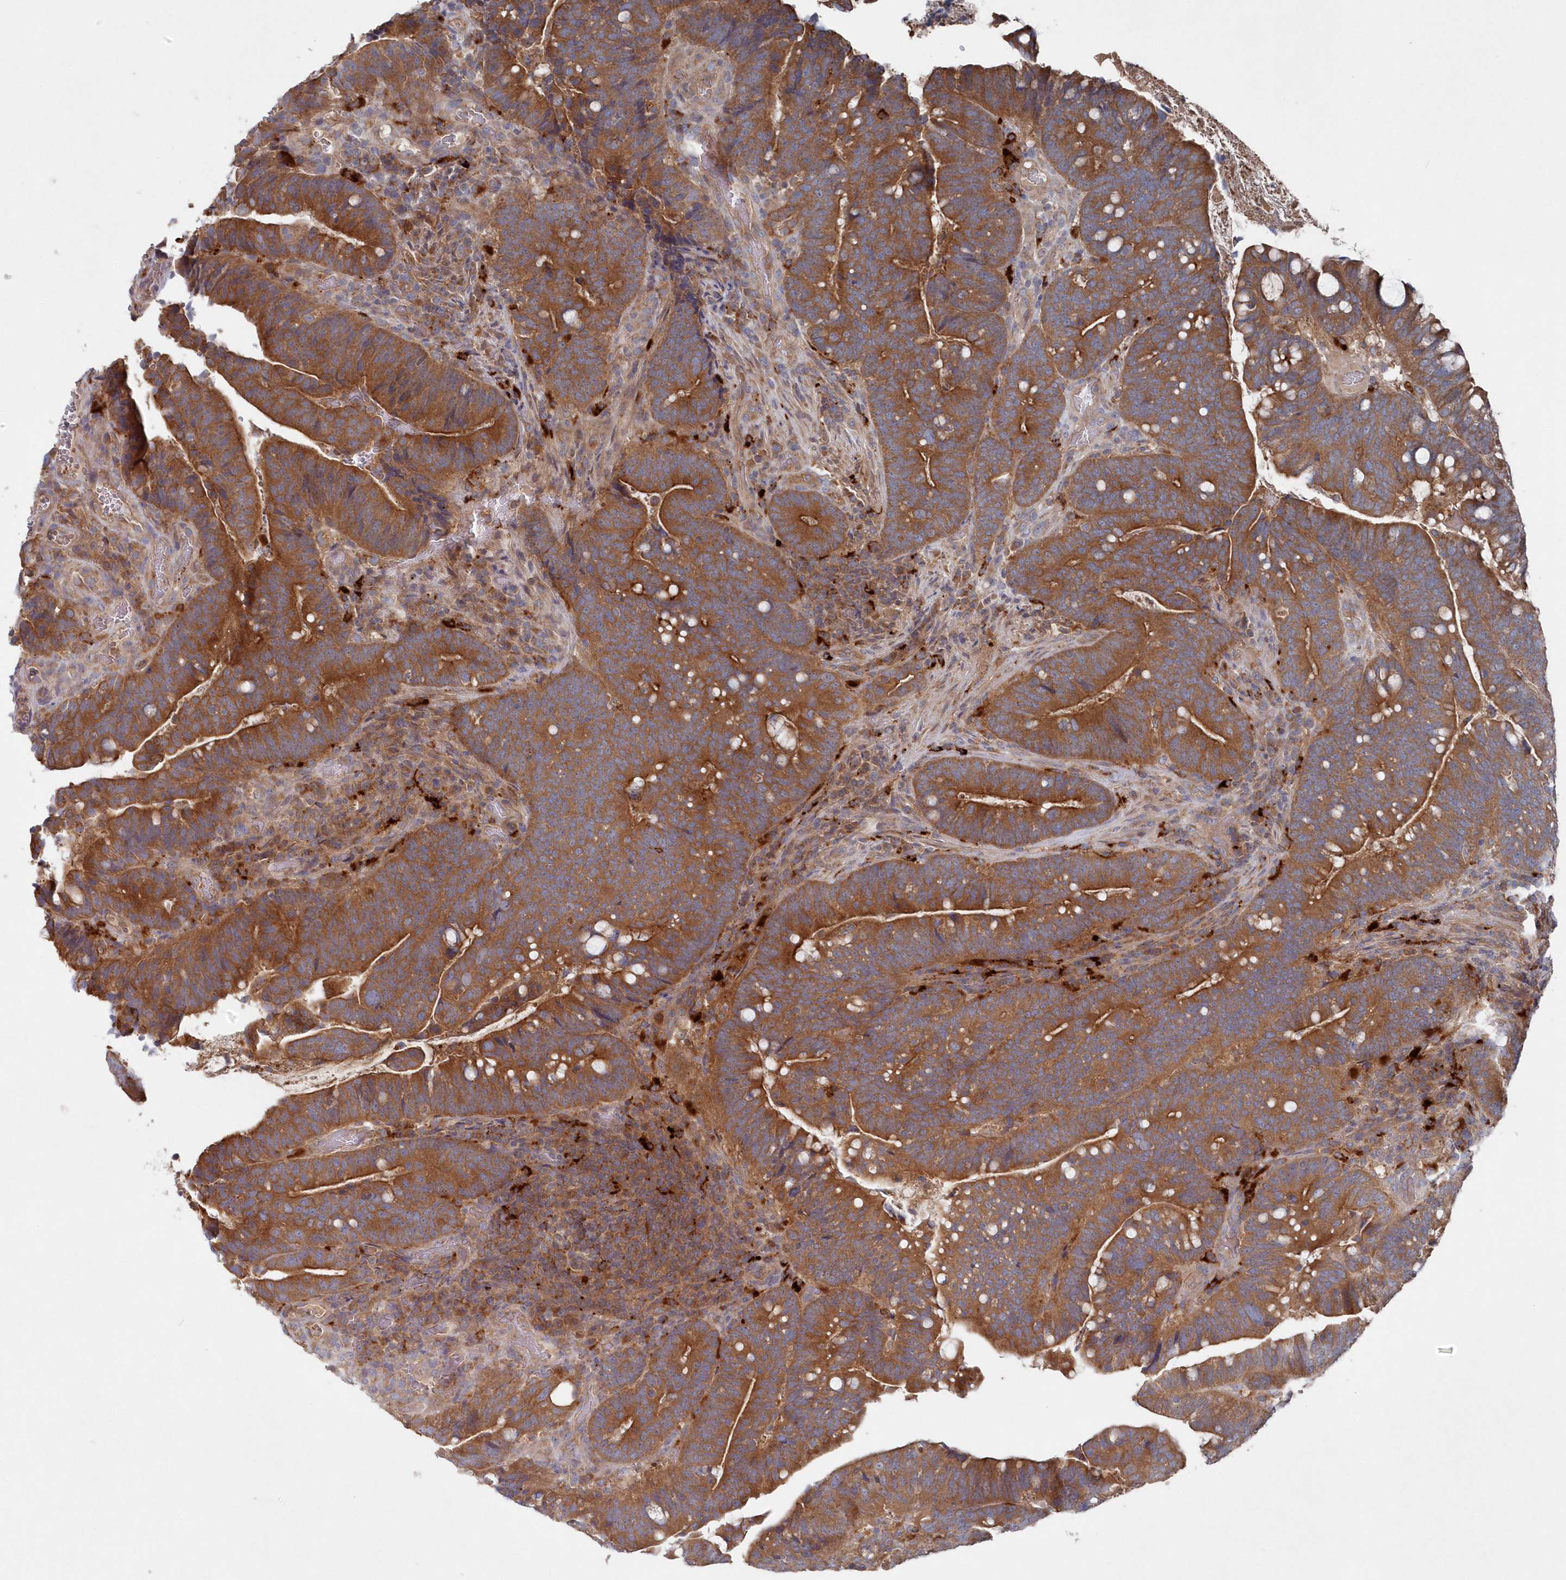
{"staining": {"intensity": "strong", "quantity": ">75%", "location": "cytoplasmic/membranous"}, "tissue": "colorectal cancer", "cell_type": "Tumor cells", "image_type": "cancer", "snomed": [{"axis": "morphology", "description": "Adenocarcinoma, NOS"}, {"axis": "topography", "description": "Colon"}], "caption": "Immunohistochemistry (IHC) photomicrograph of neoplastic tissue: colorectal cancer (adenocarcinoma) stained using immunohistochemistry displays high levels of strong protein expression localized specifically in the cytoplasmic/membranous of tumor cells, appearing as a cytoplasmic/membranous brown color.", "gene": "ASNSD1", "patient": {"sex": "female", "age": 66}}